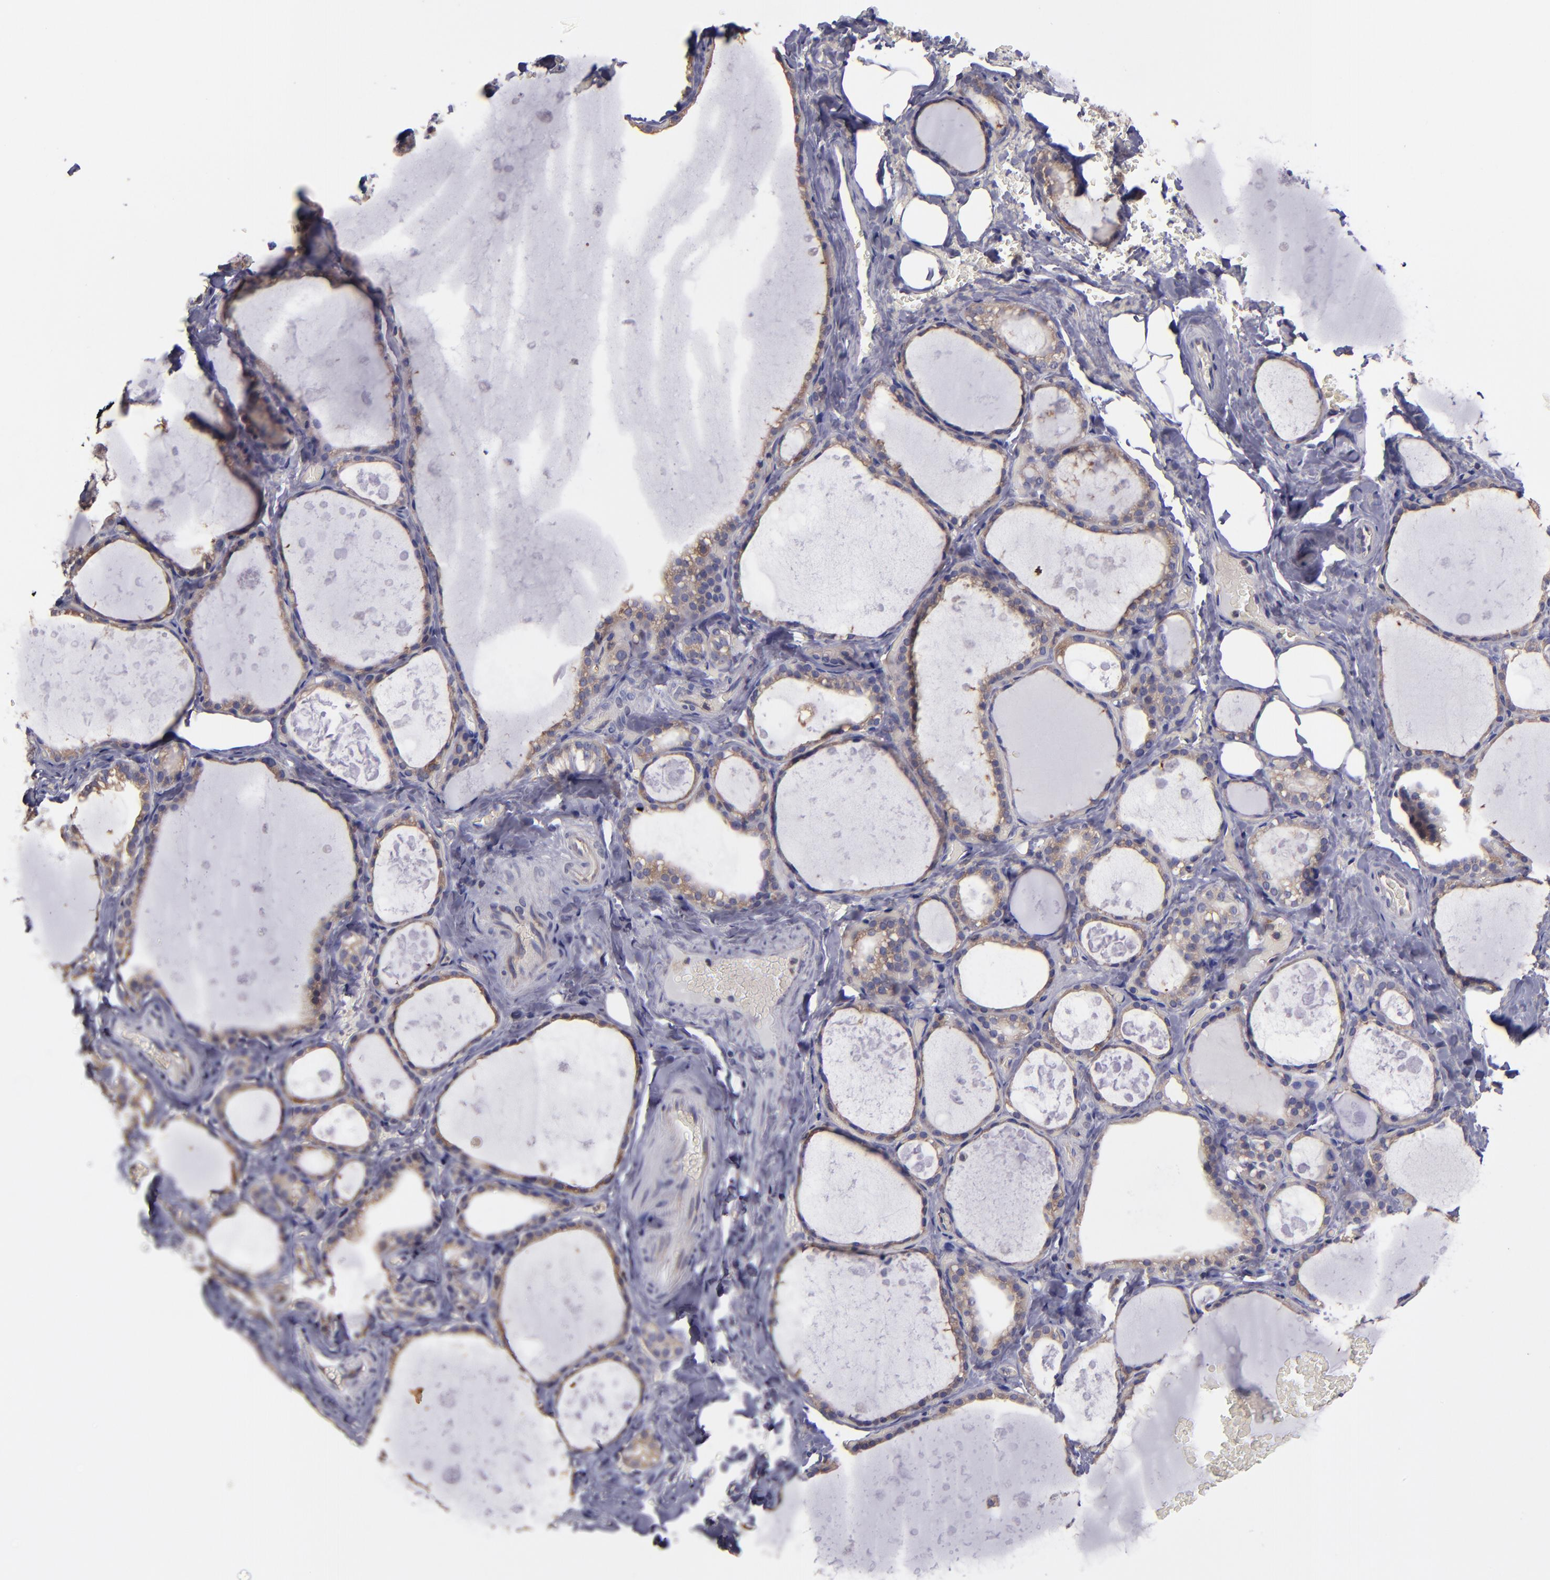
{"staining": {"intensity": "weak", "quantity": "25%-75%", "location": "cytoplasmic/membranous"}, "tissue": "thyroid gland", "cell_type": "Glandular cells", "image_type": "normal", "snomed": [{"axis": "morphology", "description": "Normal tissue, NOS"}, {"axis": "topography", "description": "Thyroid gland"}], "caption": "Weak cytoplasmic/membranous positivity is present in approximately 25%-75% of glandular cells in benign thyroid gland.", "gene": "CARS1", "patient": {"sex": "male", "age": 61}}